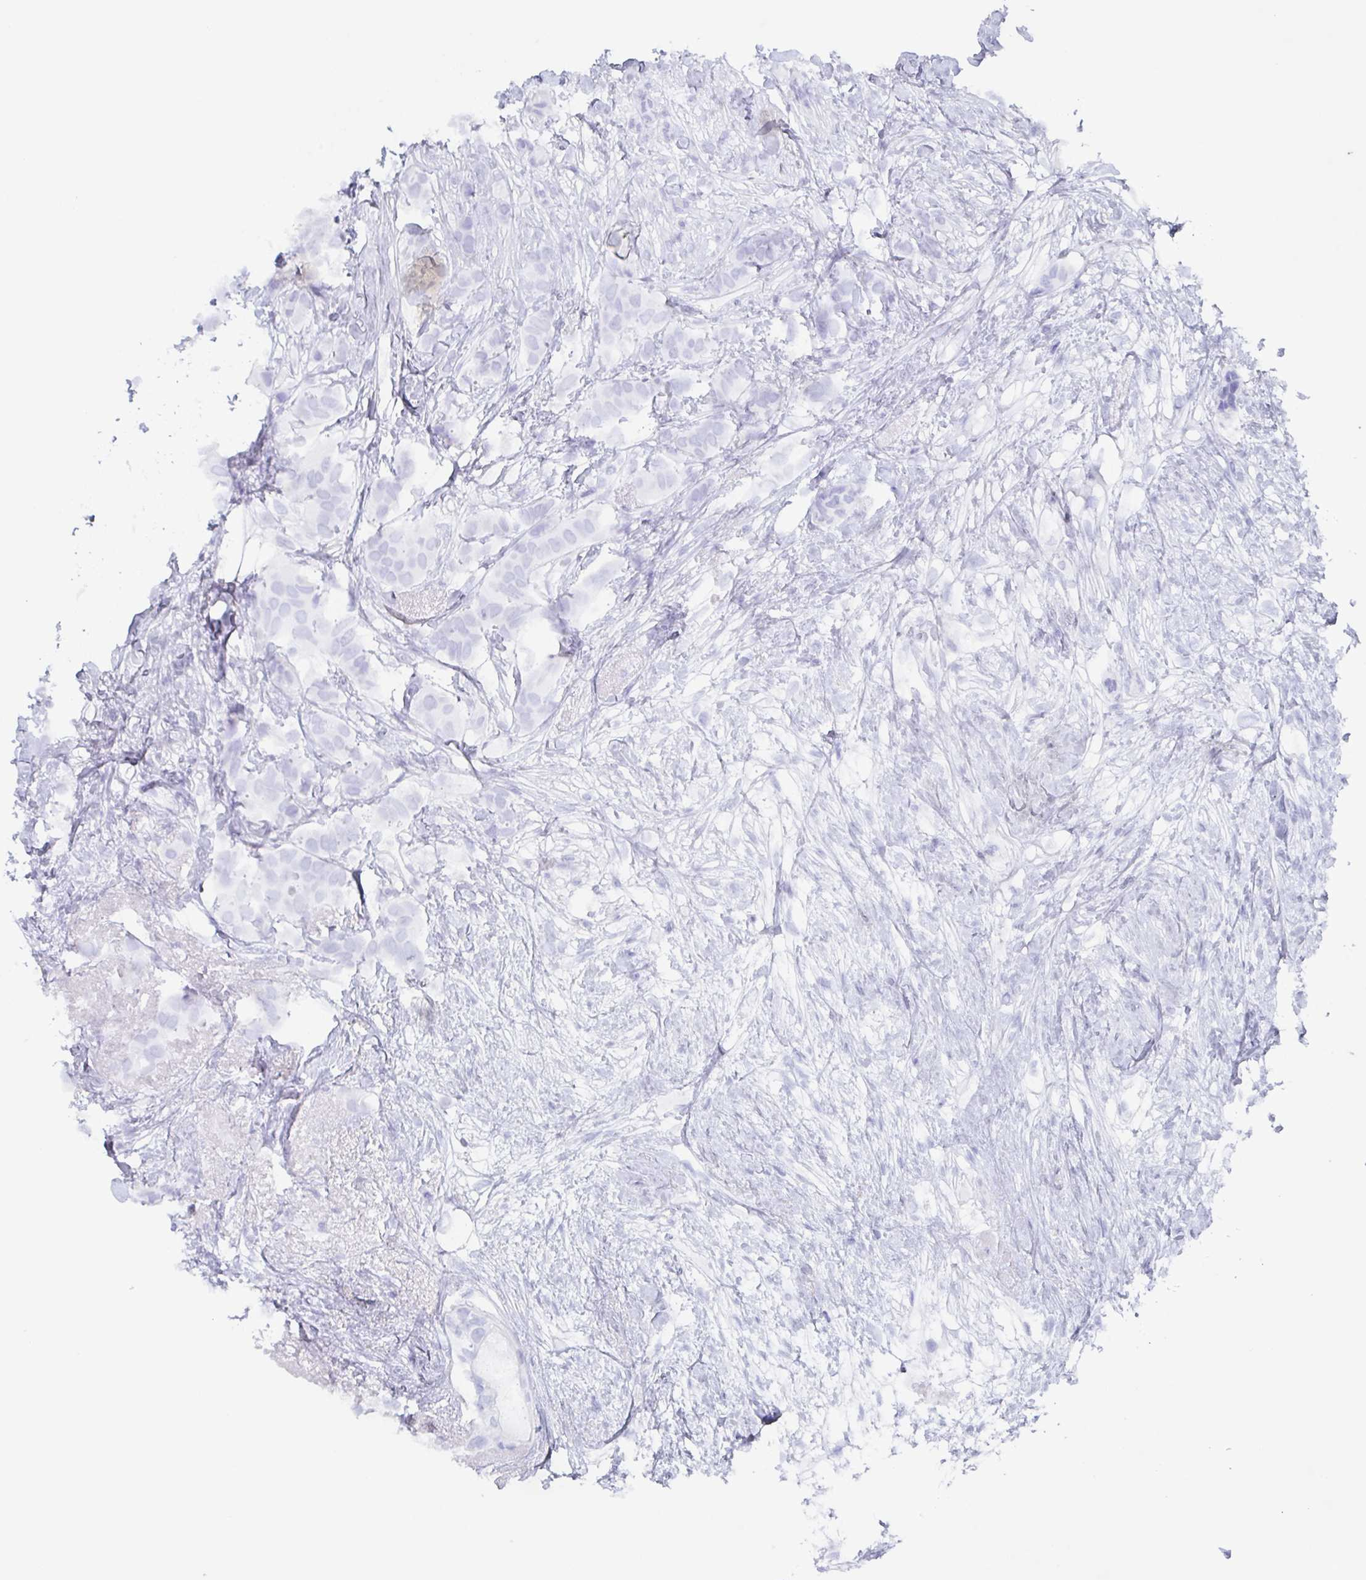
{"staining": {"intensity": "negative", "quantity": "none", "location": "none"}, "tissue": "breast cancer", "cell_type": "Tumor cells", "image_type": "cancer", "snomed": [{"axis": "morphology", "description": "Duct carcinoma"}, {"axis": "topography", "description": "Breast"}], "caption": "Breast cancer (invasive ductal carcinoma) stained for a protein using immunohistochemistry (IHC) demonstrates no staining tumor cells.", "gene": "POU2F3", "patient": {"sex": "female", "age": 62}}